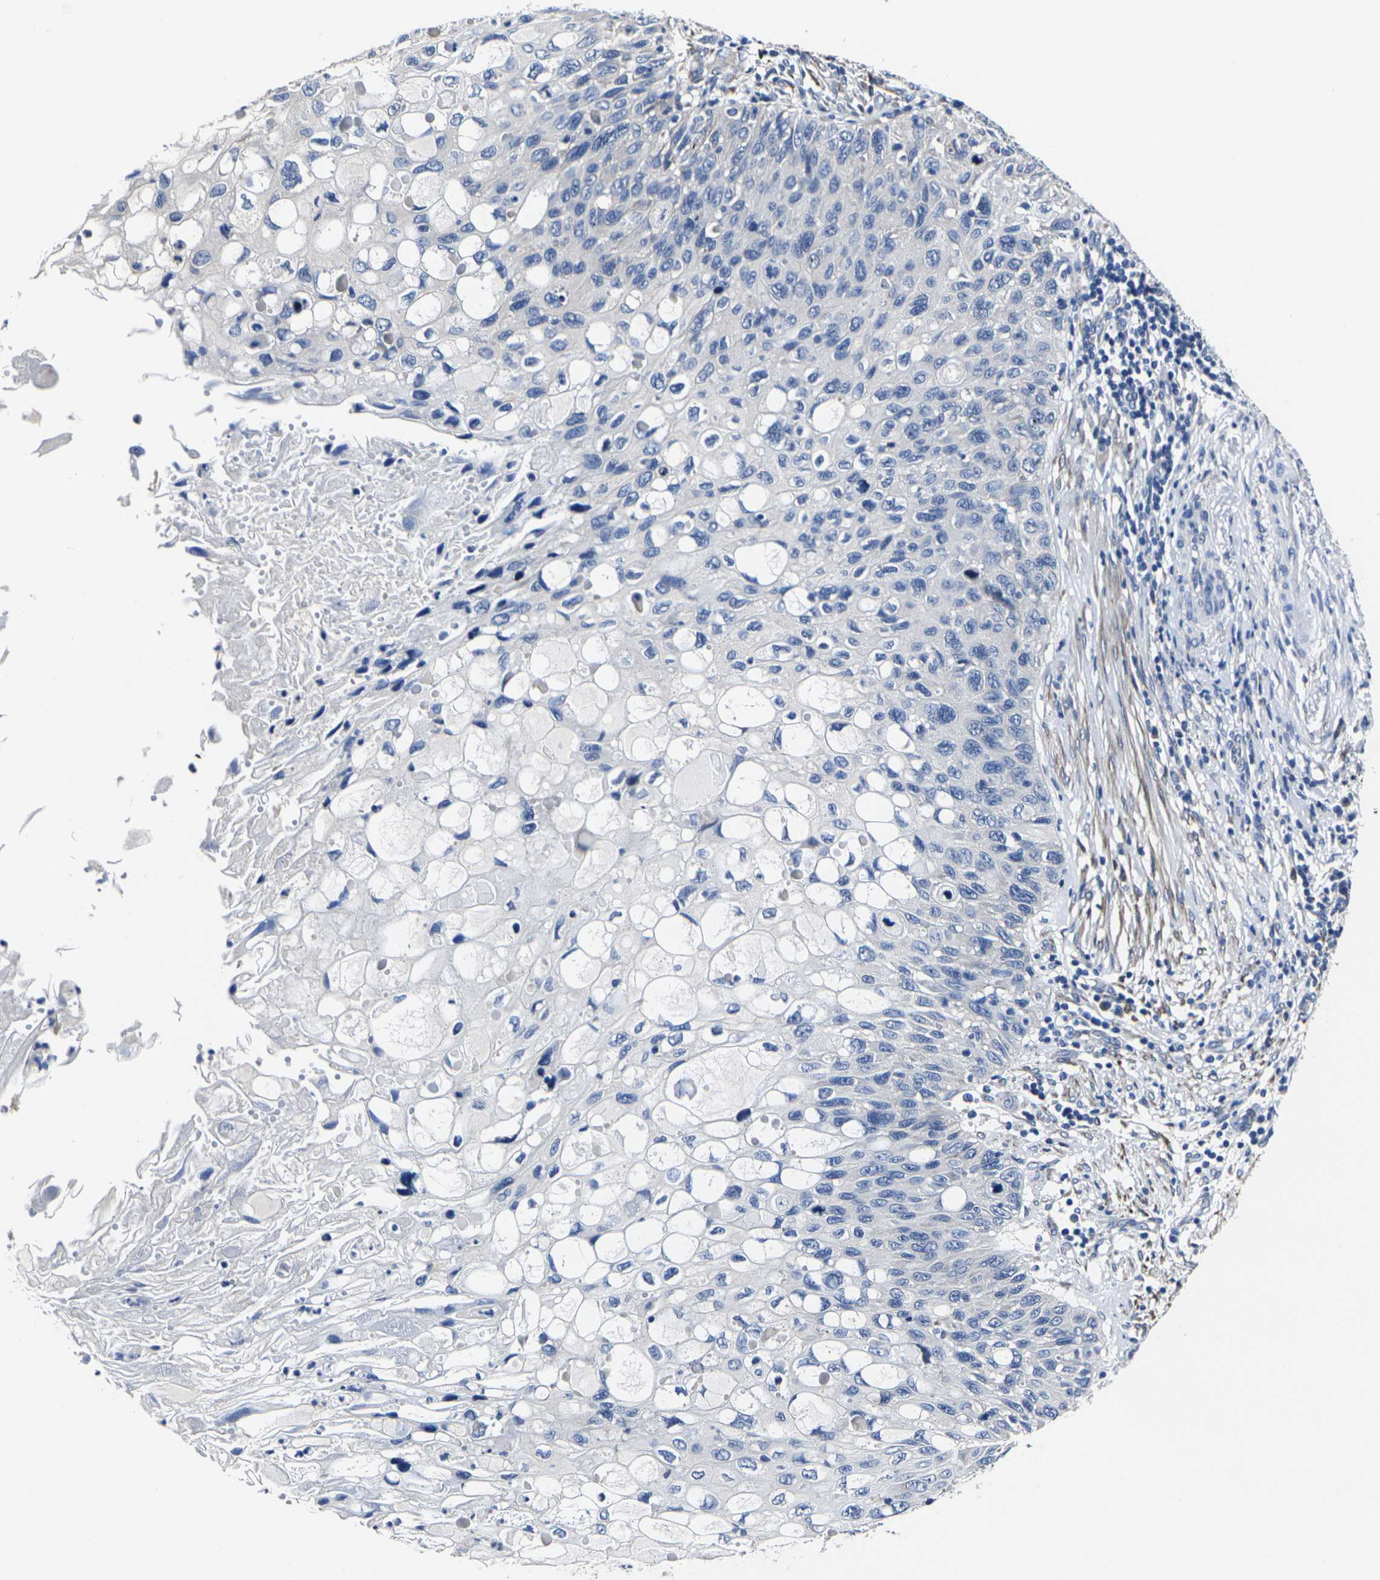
{"staining": {"intensity": "negative", "quantity": "none", "location": "none"}, "tissue": "cervical cancer", "cell_type": "Tumor cells", "image_type": "cancer", "snomed": [{"axis": "morphology", "description": "Squamous cell carcinoma, NOS"}, {"axis": "topography", "description": "Cervix"}], "caption": "An image of human cervical cancer (squamous cell carcinoma) is negative for staining in tumor cells.", "gene": "CYP2C8", "patient": {"sex": "female", "age": 70}}